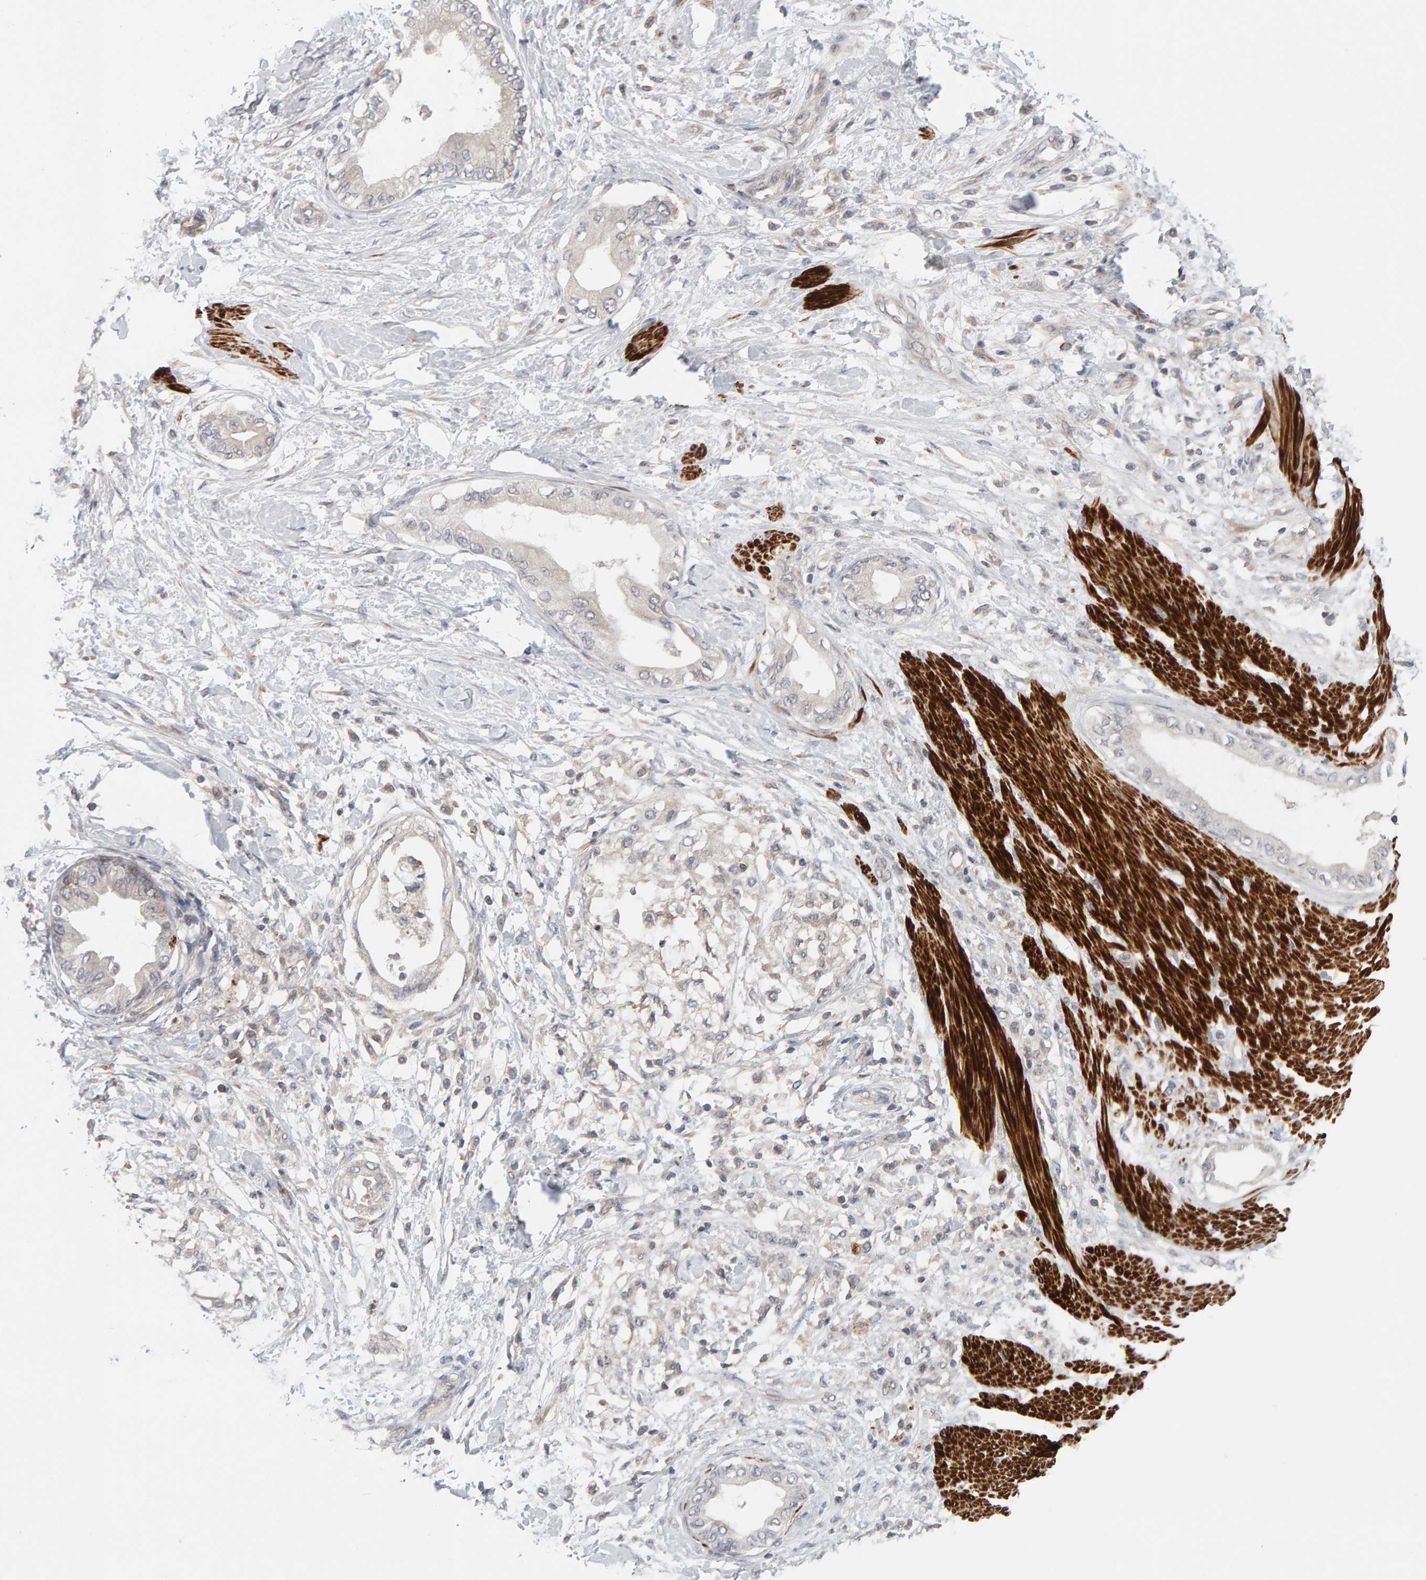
{"staining": {"intensity": "weak", "quantity": "25%-75%", "location": "cytoplasmic/membranous"}, "tissue": "pancreatic cancer", "cell_type": "Tumor cells", "image_type": "cancer", "snomed": [{"axis": "morphology", "description": "Normal tissue, NOS"}, {"axis": "morphology", "description": "Adenocarcinoma, NOS"}, {"axis": "topography", "description": "Pancreas"}, {"axis": "topography", "description": "Duodenum"}], "caption": "Tumor cells reveal low levels of weak cytoplasmic/membranous expression in approximately 25%-75% of cells in human adenocarcinoma (pancreatic).", "gene": "NUDCD1", "patient": {"sex": "female", "age": 60}}